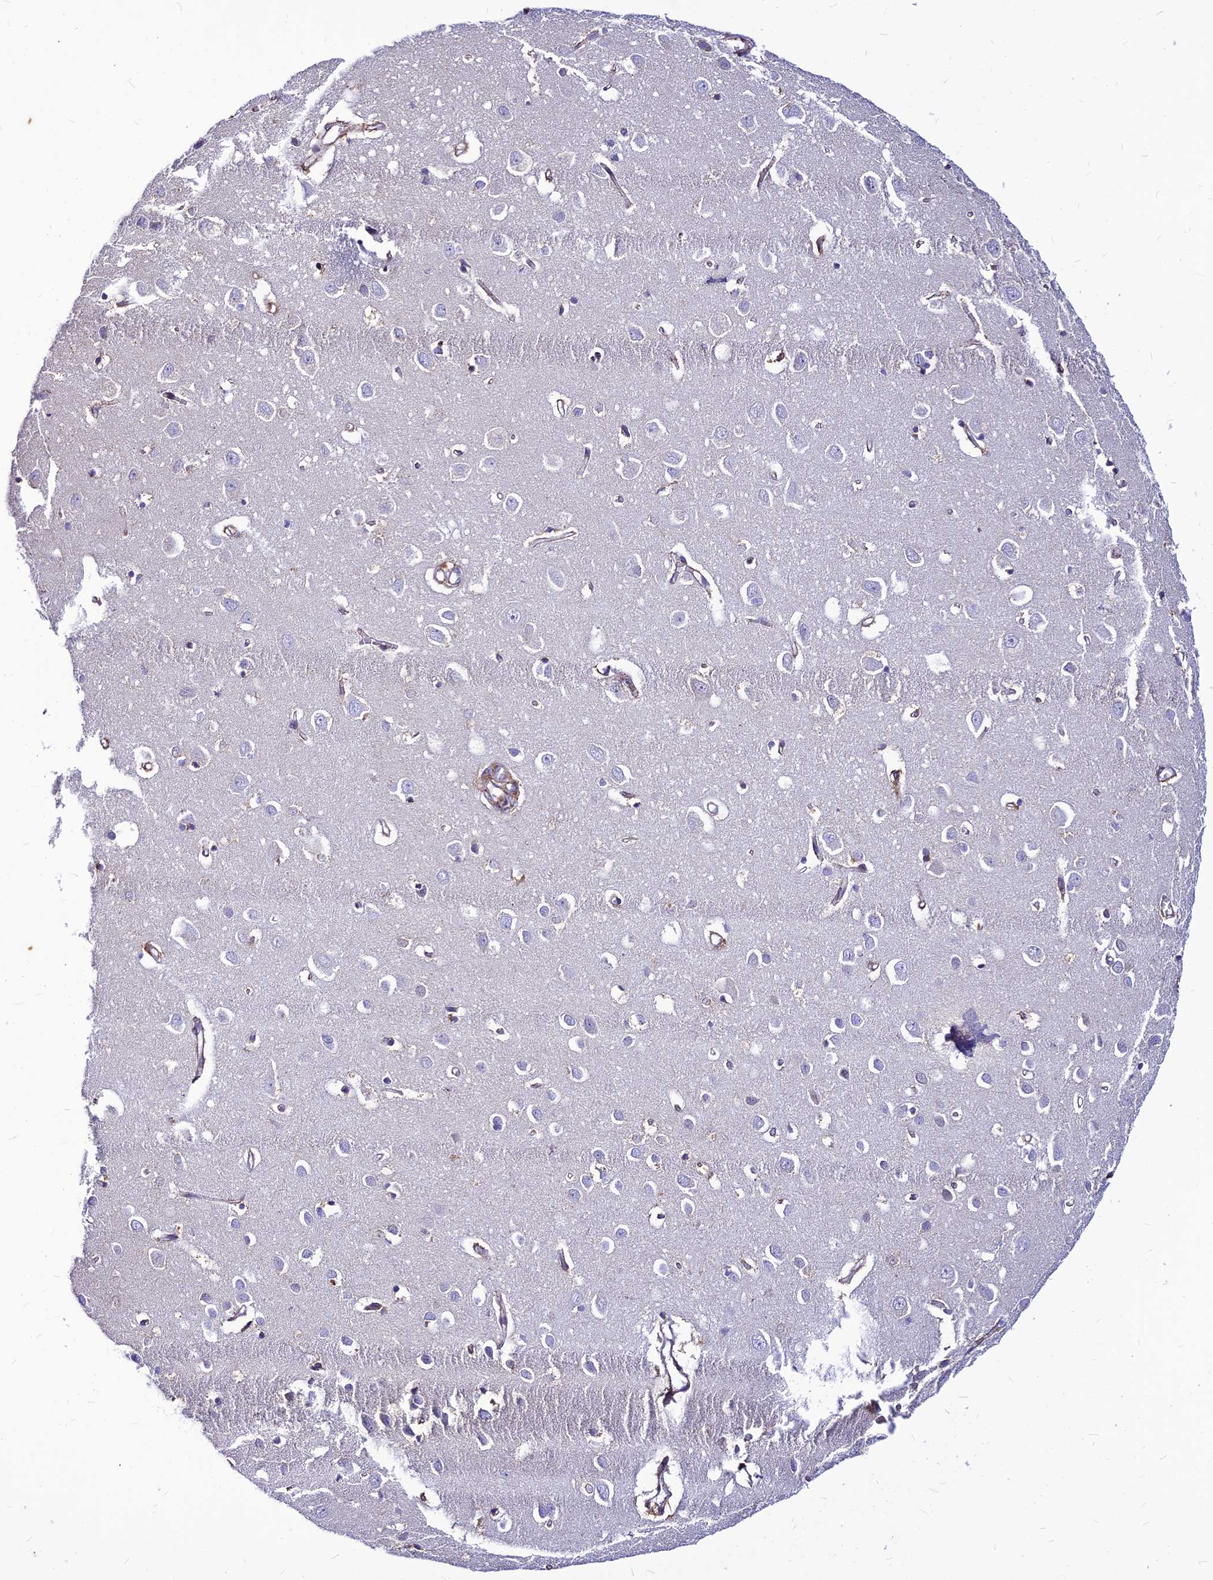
{"staining": {"intensity": "weak", "quantity": ">75%", "location": "cytoplasmic/membranous"}, "tissue": "cerebral cortex", "cell_type": "Endothelial cells", "image_type": "normal", "snomed": [{"axis": "morphology", "description": "Normal tissue, NOS"}, {"axis": "topography", "description": "Cerebral cortex"}], "caption": "Immunohistochemical staining of benign cerebral cortex exhibits >75% levels of weak cytoplasmic/membranous protein staining in about >75% of endothelial cells.", "gene": "ECI1", "patient": {"sex": "female", "age": 64}}